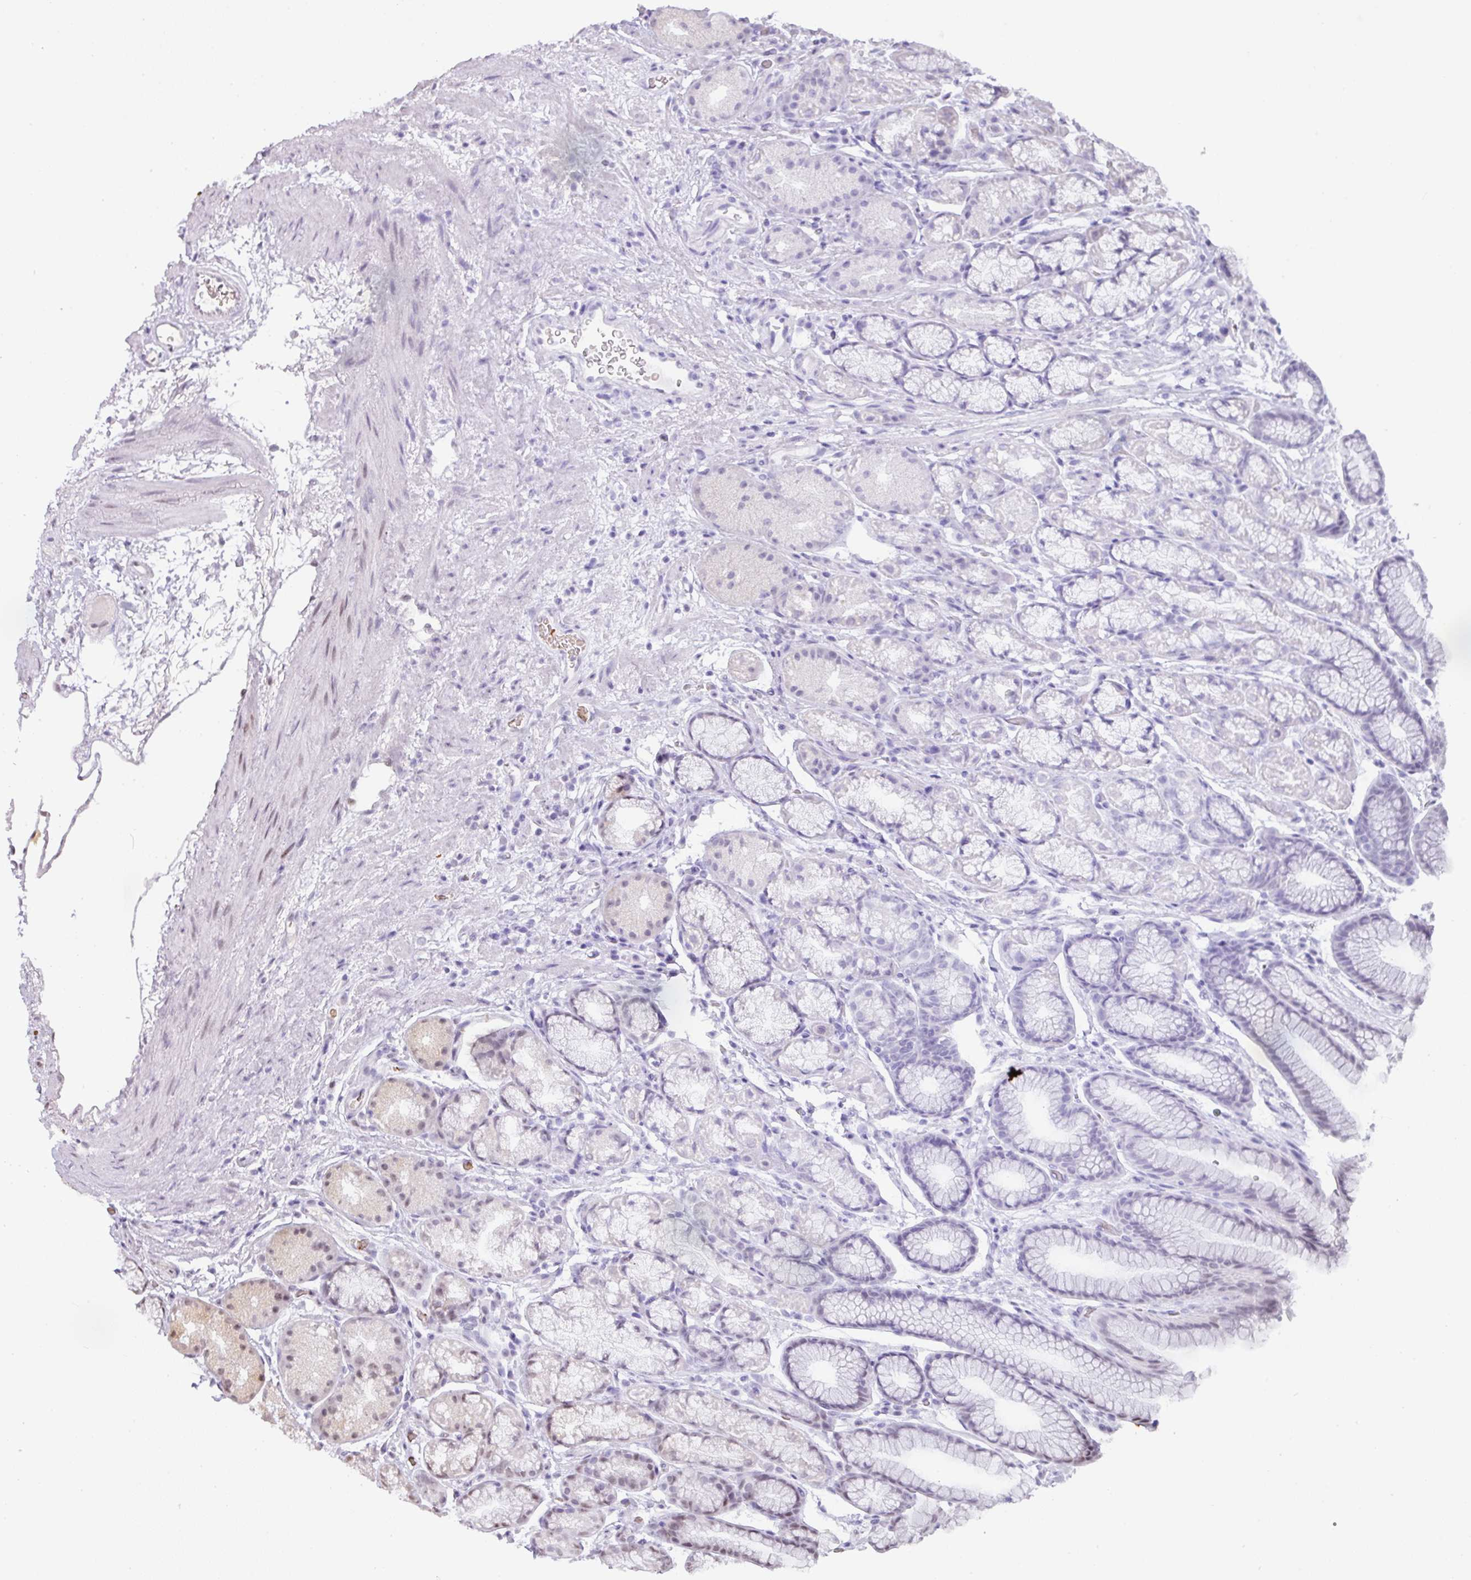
{"staining": {"intensity": "negative", "quantity": "none", "location": "none"}, "tissue": "stomach", "cell_type": "Glandular cells", "image_type": "normal", "snomed": [{"axis": "morphology", "description": "Normal tissue, NOS"}, {"axis": "topography", "description": "Stomach, lower"}], "caption": "Immunohistochemistry (IHC) micrograph of unremarkable stomach: human stomach stained with DAB (3,3'-diaminobenzidine) shows no significant protein staining in glandular cells.", "gene": "NEIL1", "patient": {"sex": "male", "age": 67}}